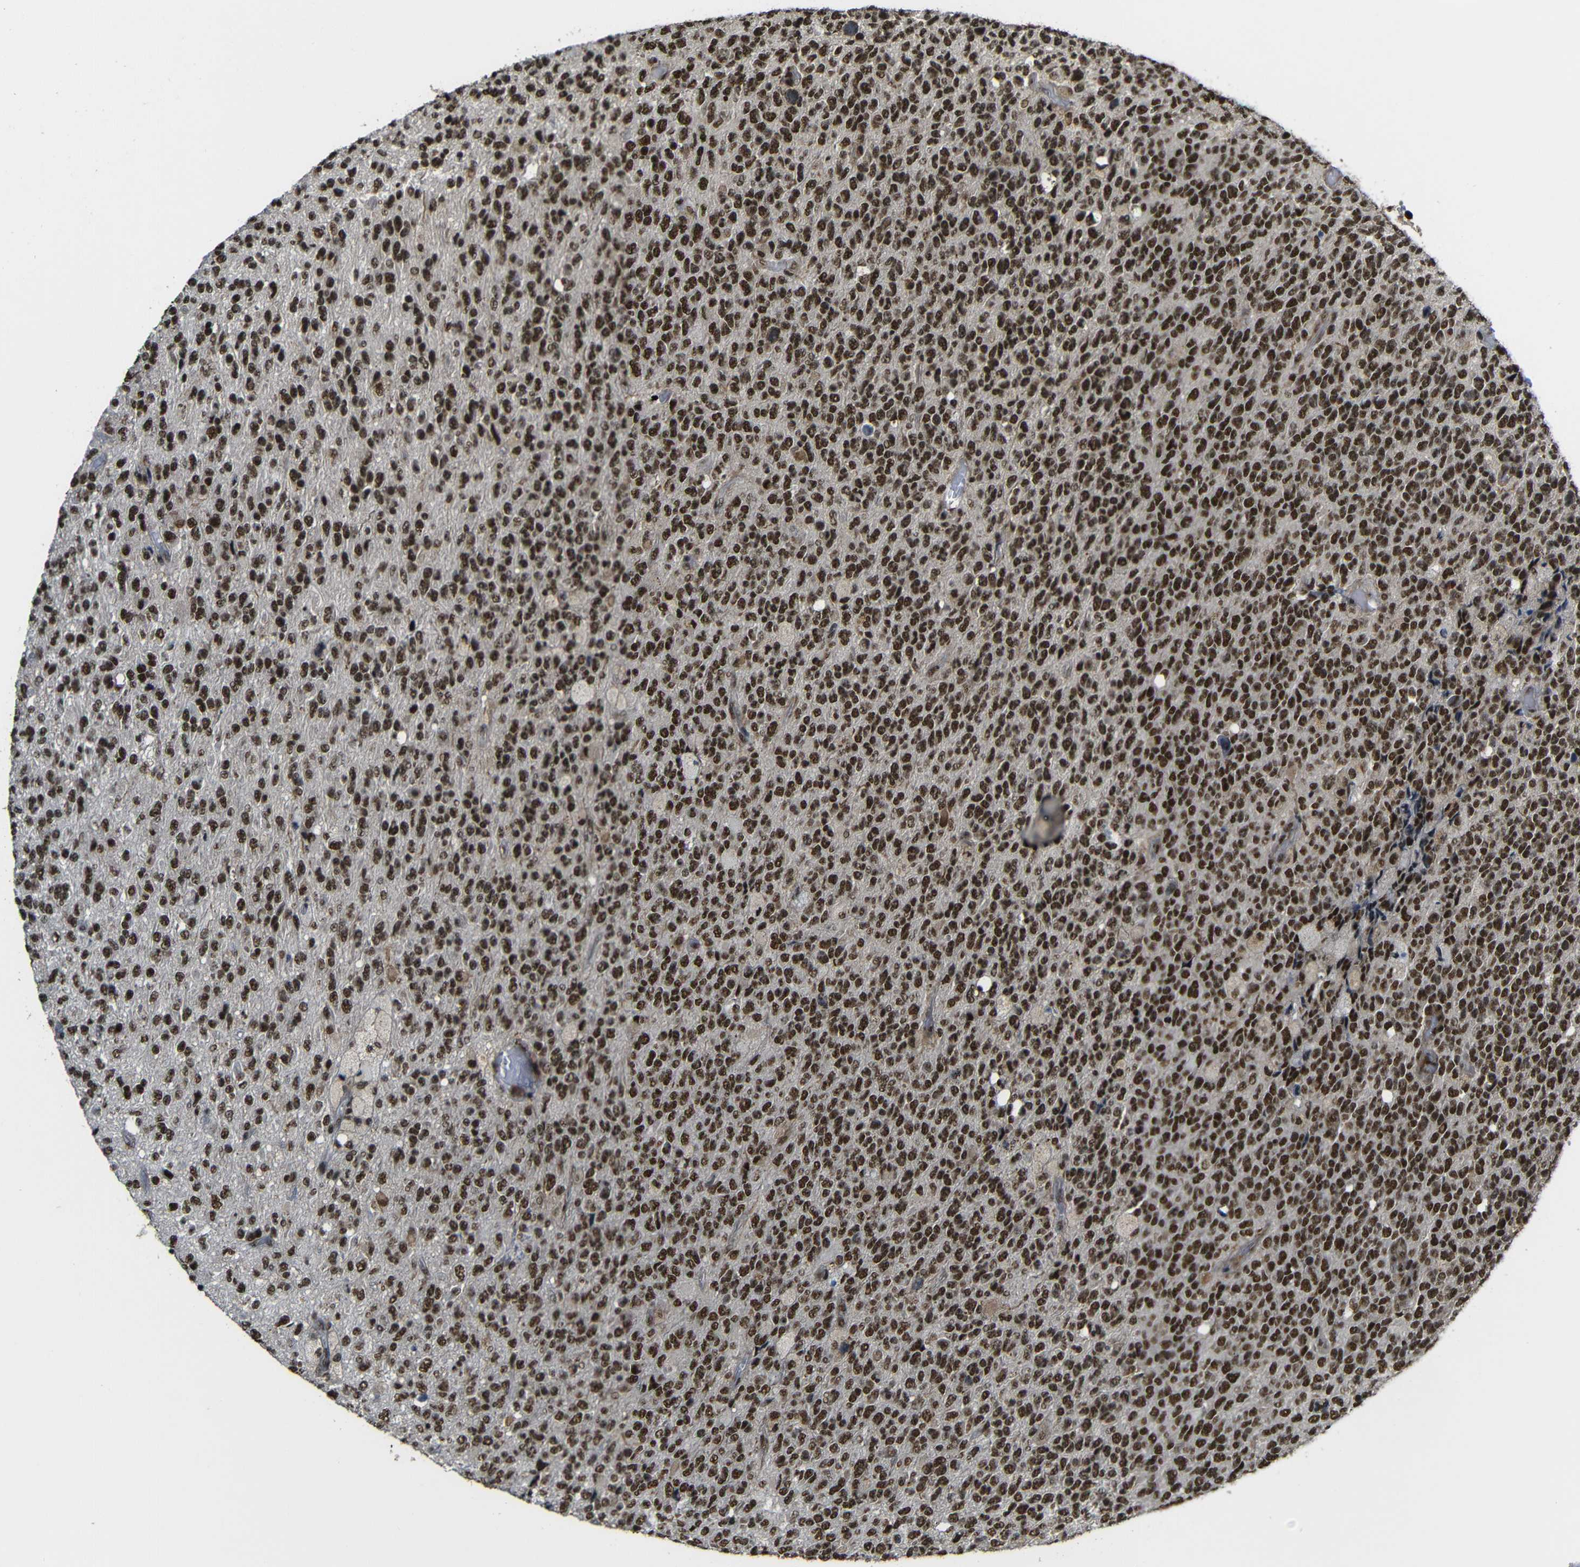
{"staining": {"intensity": "moderate", "quantity": ">75%", "location": "nuclear"}, "tissue": "glioma", "cell_type": "Tumor cells", "image_type": "cancer", "snomed": [{"axis": "morphology", "description": "Glioma, malignant, High grade"}, {"axis": "topography", "description": "pancreas cauda"}], "caption": "A brown stain highlights moderate nuclear expression of a protein in human glioma tumor cells. Using DAB (brown) and hematoxylin (blue) stains, captured at high magnification using brightfield microscopy.", "gene": "TCF7L2", "patient": {"sex": "male", "age": 60}}